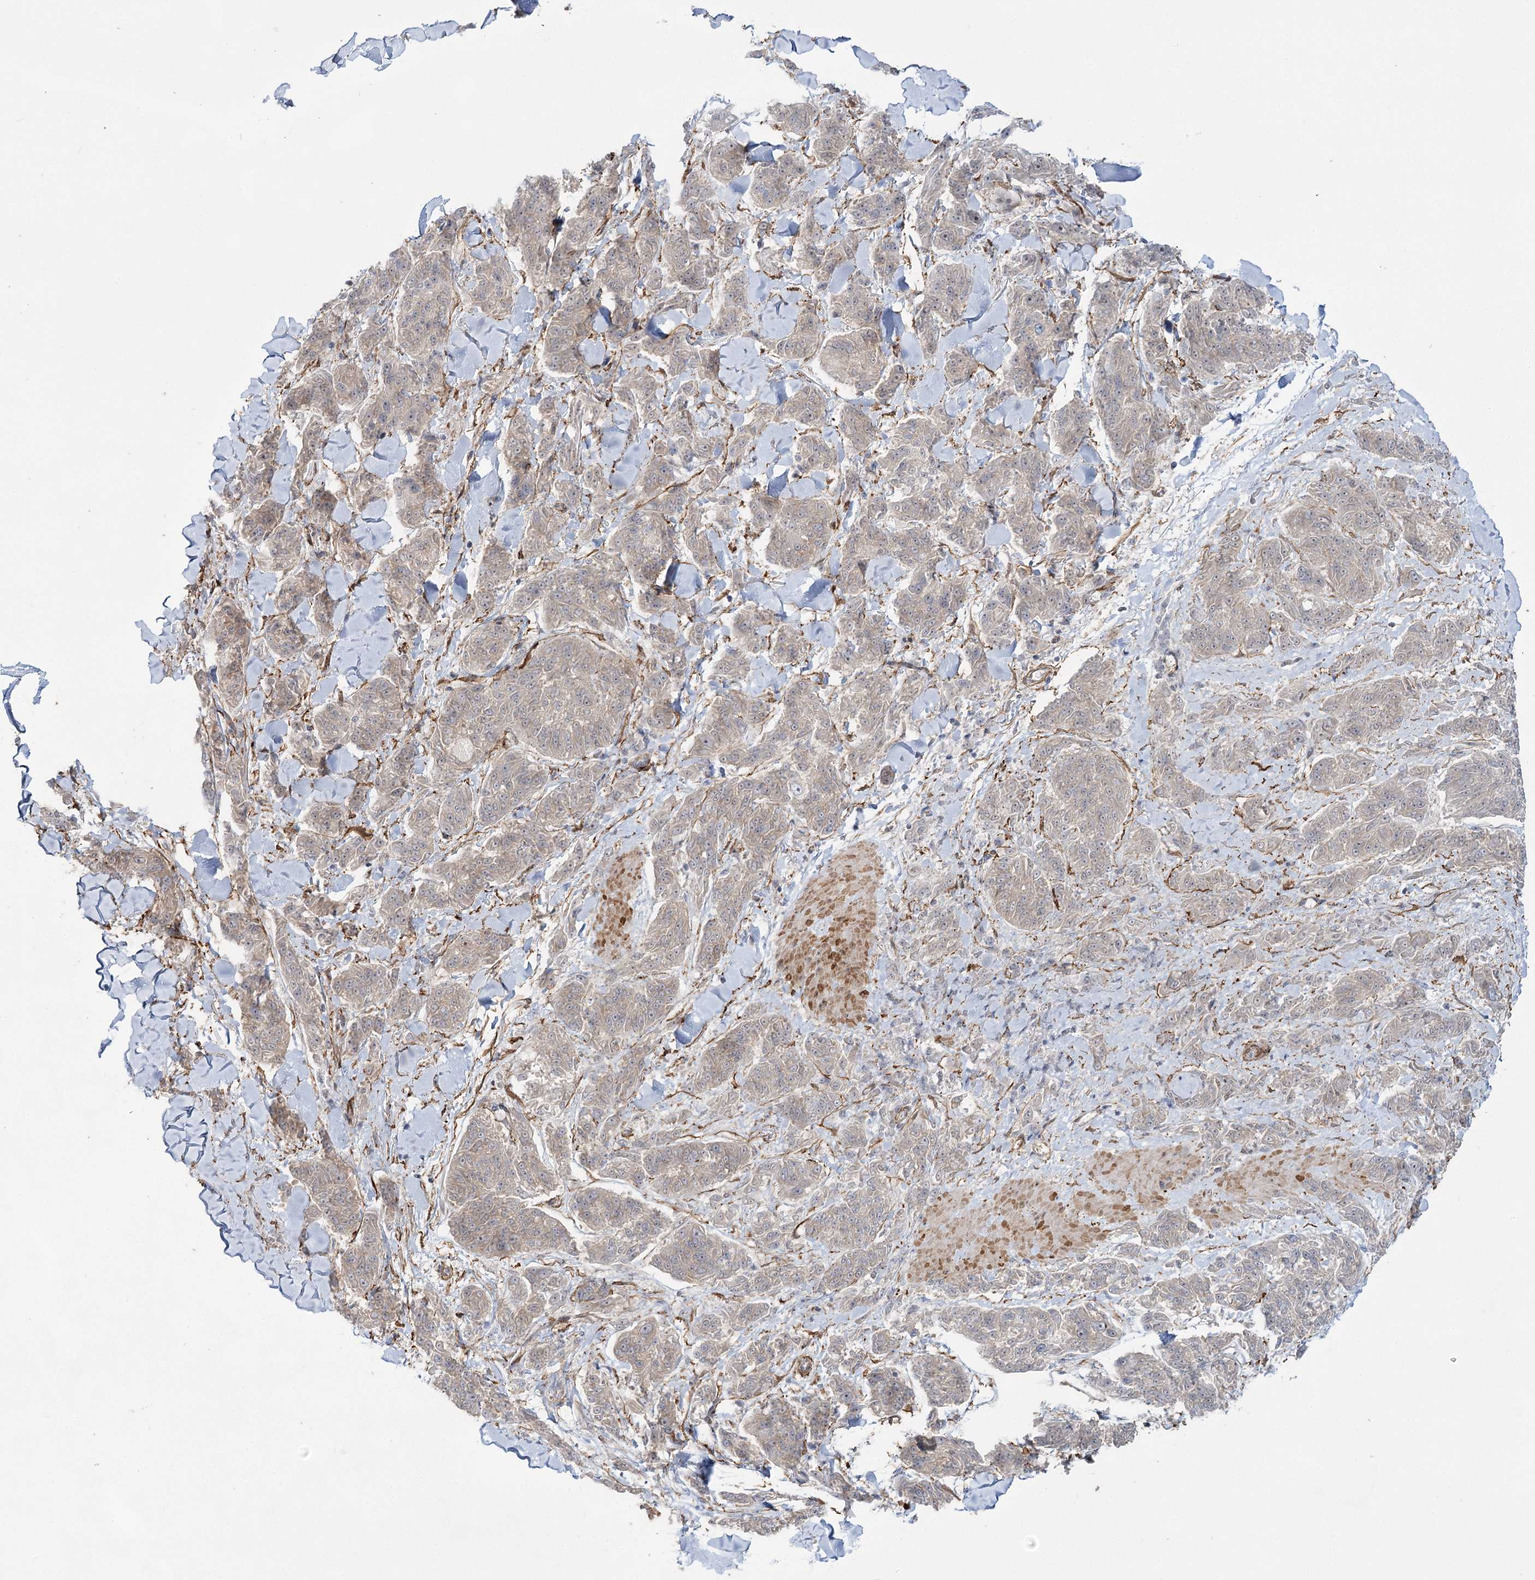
{"staining": {"intensity": "weak", "quantity": "<25%", "location": "cytoplasmic/membranous"}, "tissue": "melanoma", "cell_type": "Tumor cells", "image_type": "cancer", "snomed": [{"axis": "morphology", "description": "Malignant melanoma, NOS"}, {"axis": "topography", "description": "Skin"}], "caption": "Tumor cells show no significant protein positivity in malignant melanoma.", "gene": "CWF19L1", "patient": {"sex": "male", "age": 53}}